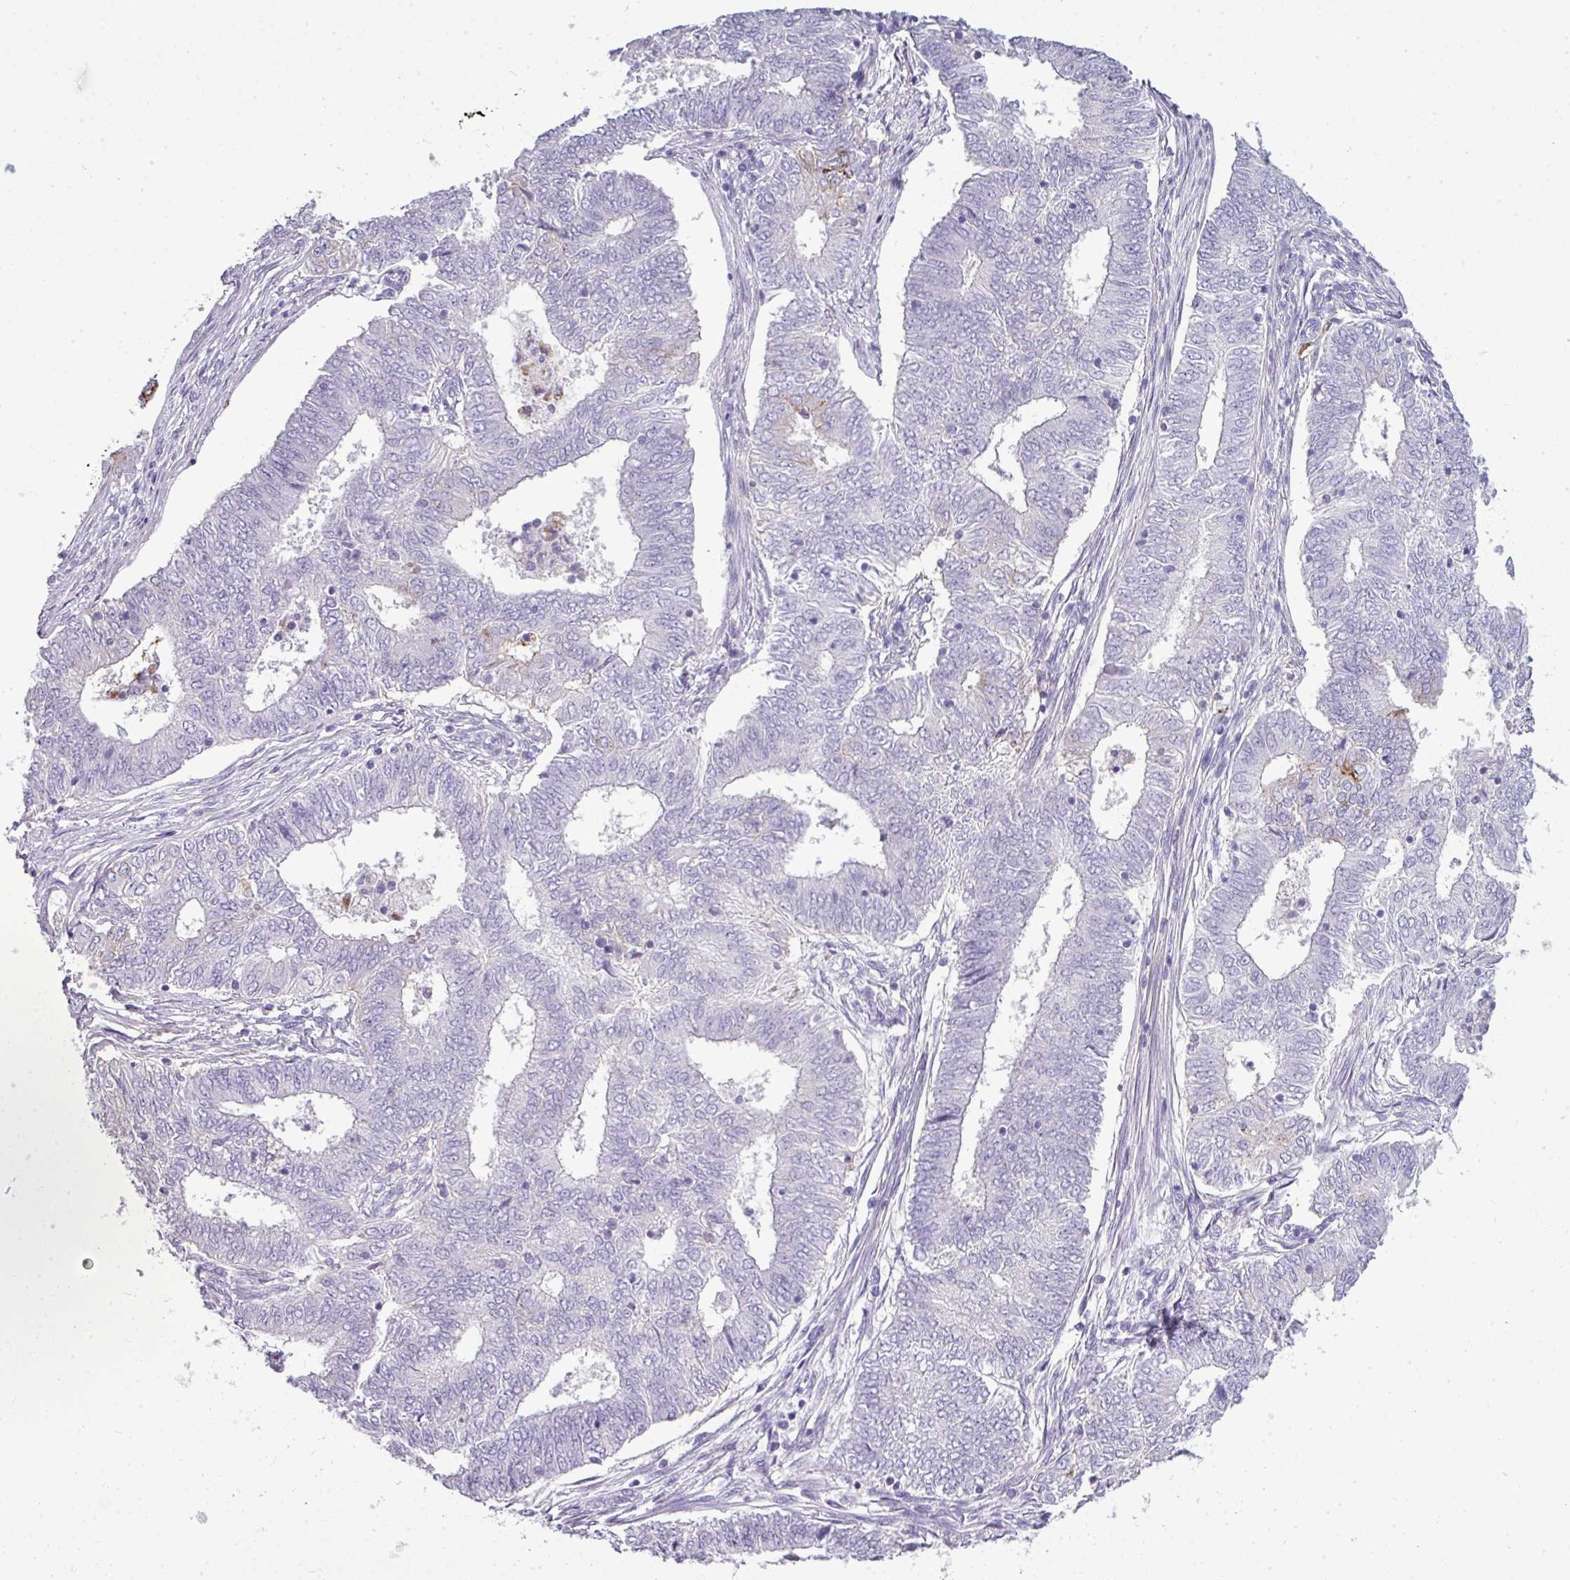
{"staining": {"intensity": "negative", "quantity": "none", "location": "none"}, "tissue": "endometrial cancer", "cell_type": "Tumor cells", "image_type": "cancer", "snomed": [{"axis": "morphology", "description": "Adenocarcinoma, NOS"}, {"axis": "topography", "description": "Endometrium"}], "caption": "The IHC micrograph has no significant staining in tumor cells of adenocarcinoma (endometrial) tissue.", "gene": "RBMXL2", "patient": {"sex": "female", "age": 62}}